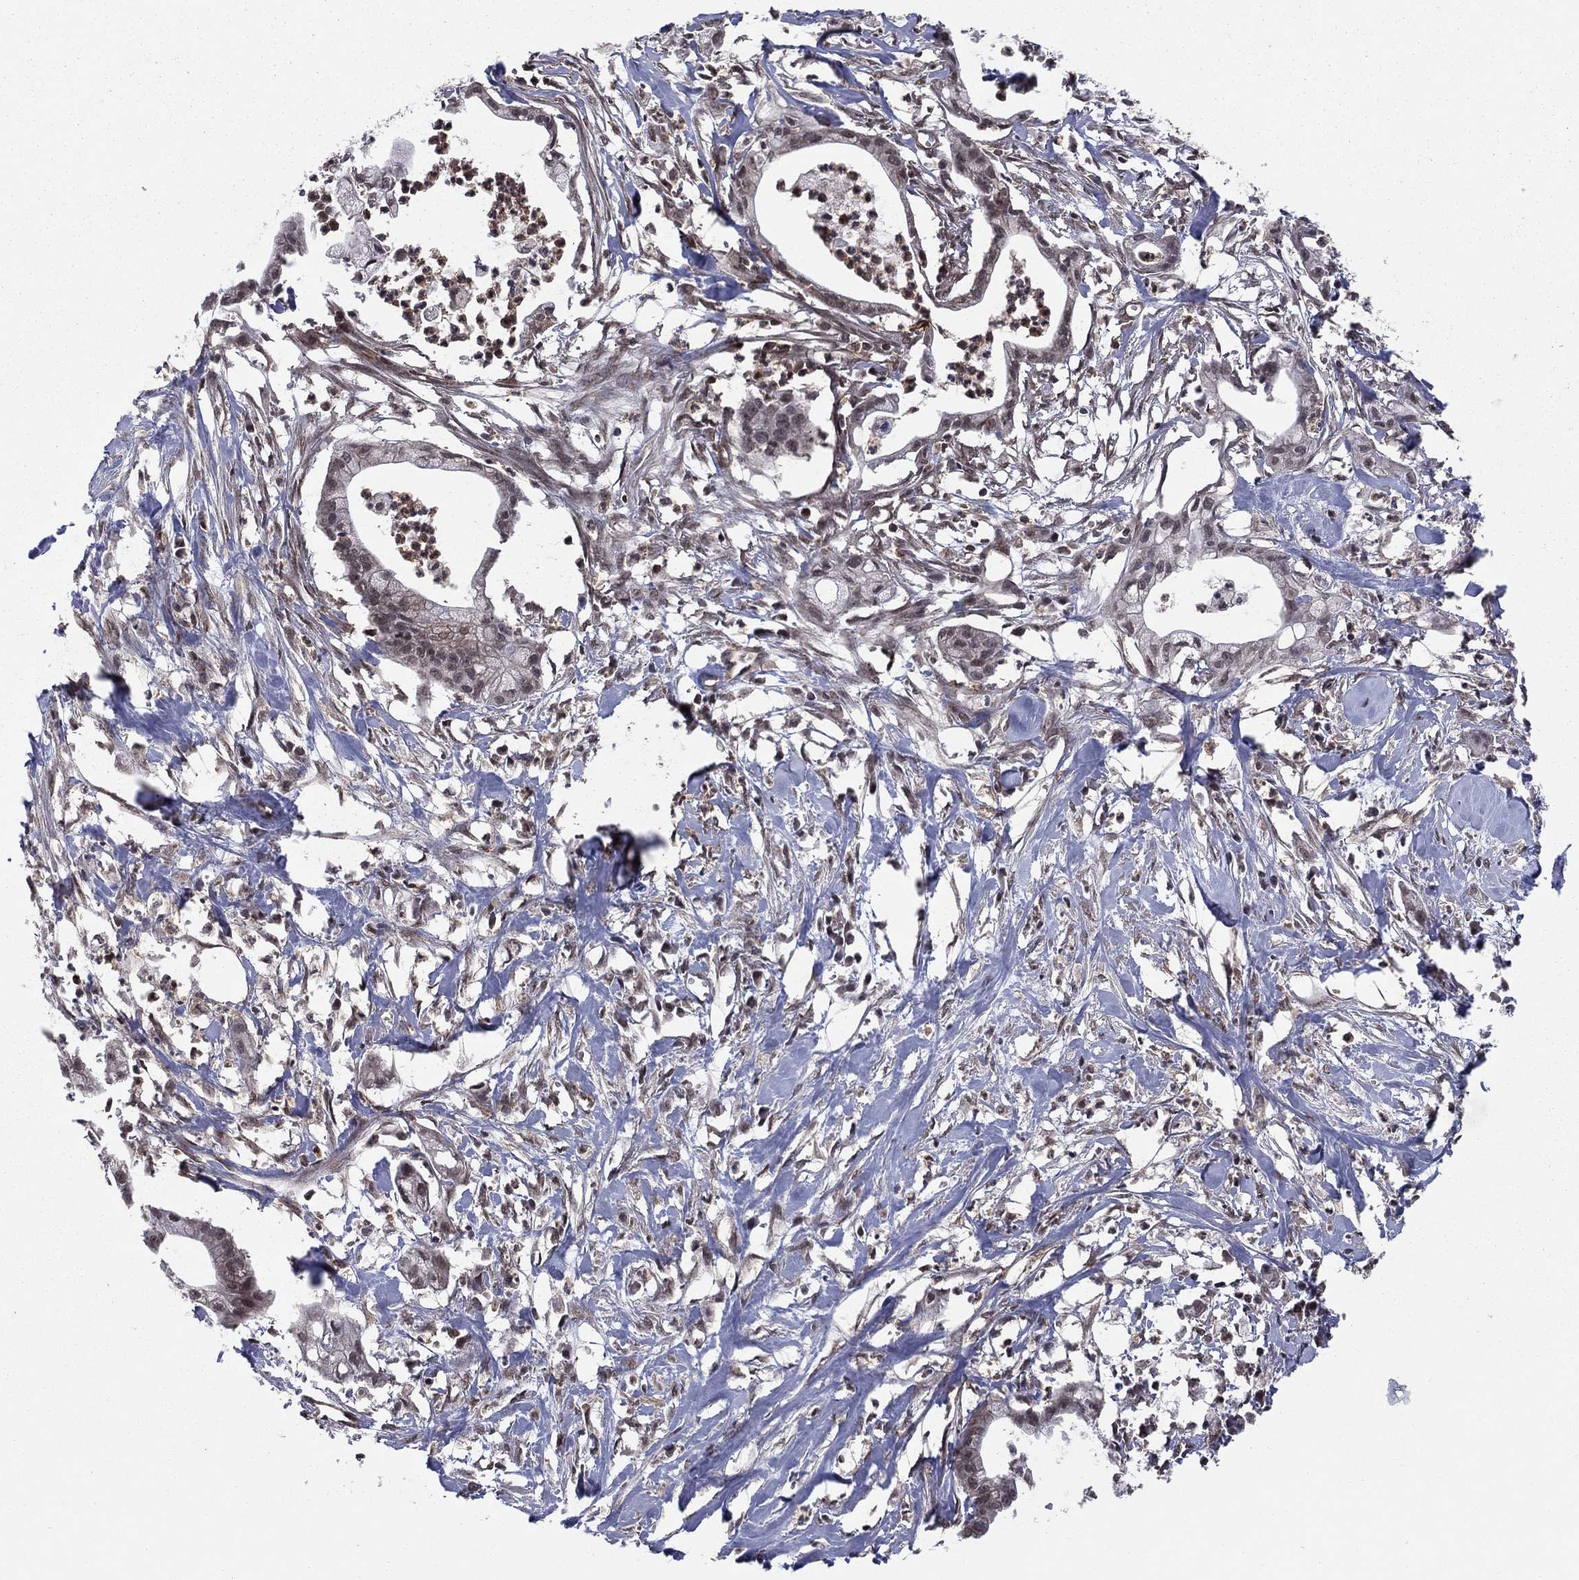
{"staining": {"intensity": "weak", "quantity": "<25%", "location": "cytoplasmic/membranous,nuclear"}, "tissue": "pancreatic cancer", "cell_type": "Tumor cells", "image_type": "cancer", "snomed": [{"axis": "morphology", "description": "Normal tissue, NOS"}, {"axis": "morphology", "description": "Adenocarcinoma, NOS"}, {"axis": "topography", "description": "Pancreas"}], "caption": "Tumor cells are negative for brown protein staining in adenocarcinoma (pancreatic).", "gene": "SSX2IP", "patient": {"sex": "female", "age": 58}}